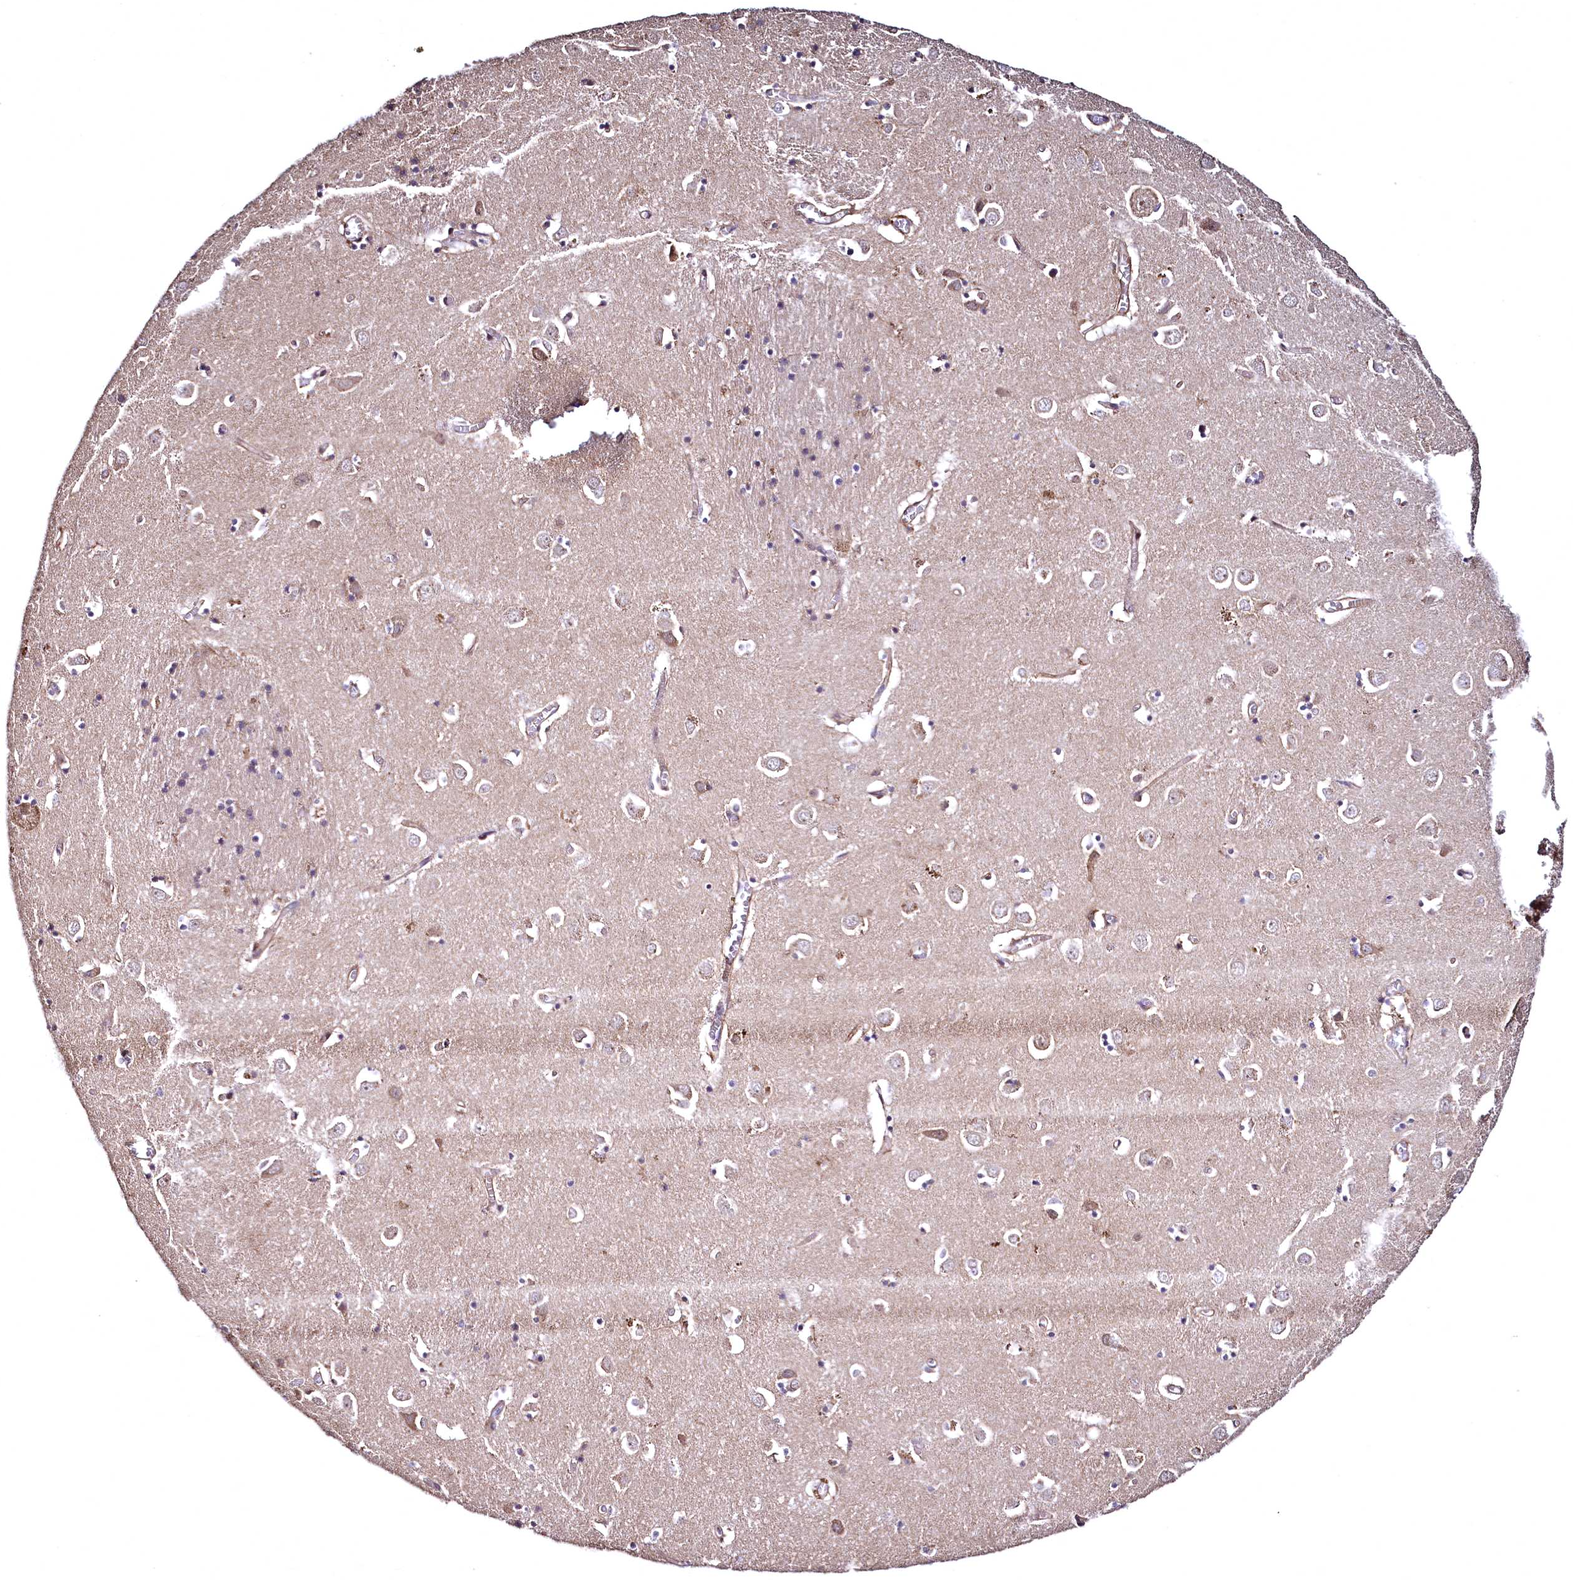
{"staining": {"intensity": "negative", "quantity": "none", "location": "none"}, "tissue": "caudate", "cell_type": "Glial cells", "image_type": "normal", "snomed": [{"axis": "morphology", "description": "Normal tissue, NOS"}, {"axis": "topography", "description": "Lateral ventricle wall"}], "caption": "Immunohistochemistry histopathology image of benign caudate stained for a protein (brown), which exhibits no staining in glial cells.", "gene": "TBCEL", "patient": {"sex": "male", "age": 70}}